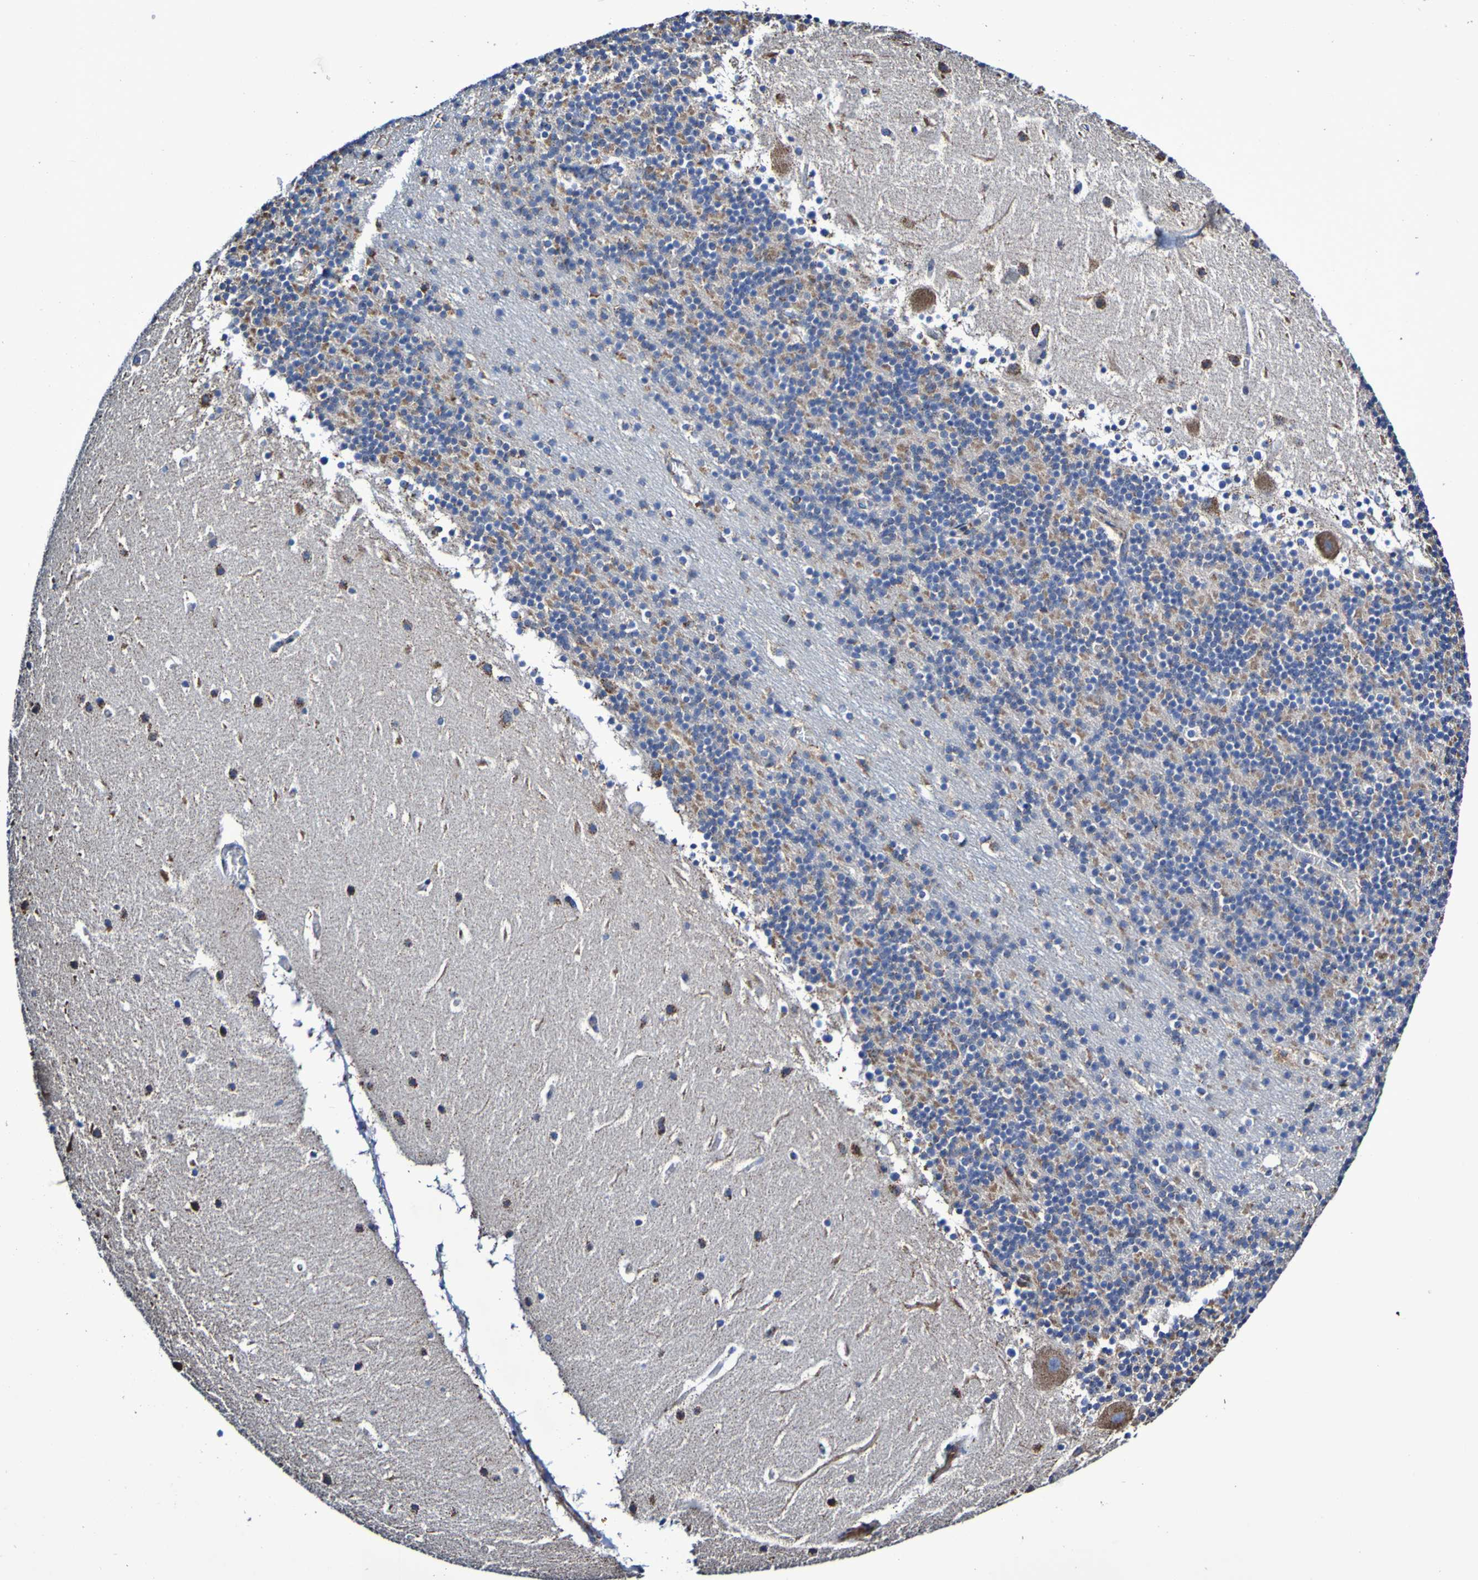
{"staining": {"intensity": "negative", "quantity": "none", "location": "none"}, "tissue": "cerebellum", "cell_type": "Cells in granular layer", "image_type": "normal", "snomed": [{"axis": "morphology", "description": "Normal tissue, NOS"}, {"axis": "topography", "description": "Cerebellum"}], "caption": "A histopathology image of human cerebellum is negative for staining in cells in granular layer. The staining was performed using DAB (3,3'-diaminobenzidine) to visualize the protein expression in brown, while the nuclei were stained in blue with hematoxylin (Magnification: 20x).", "gene": "IL18R1", "patient": {"sex": "male", "age": 45}}